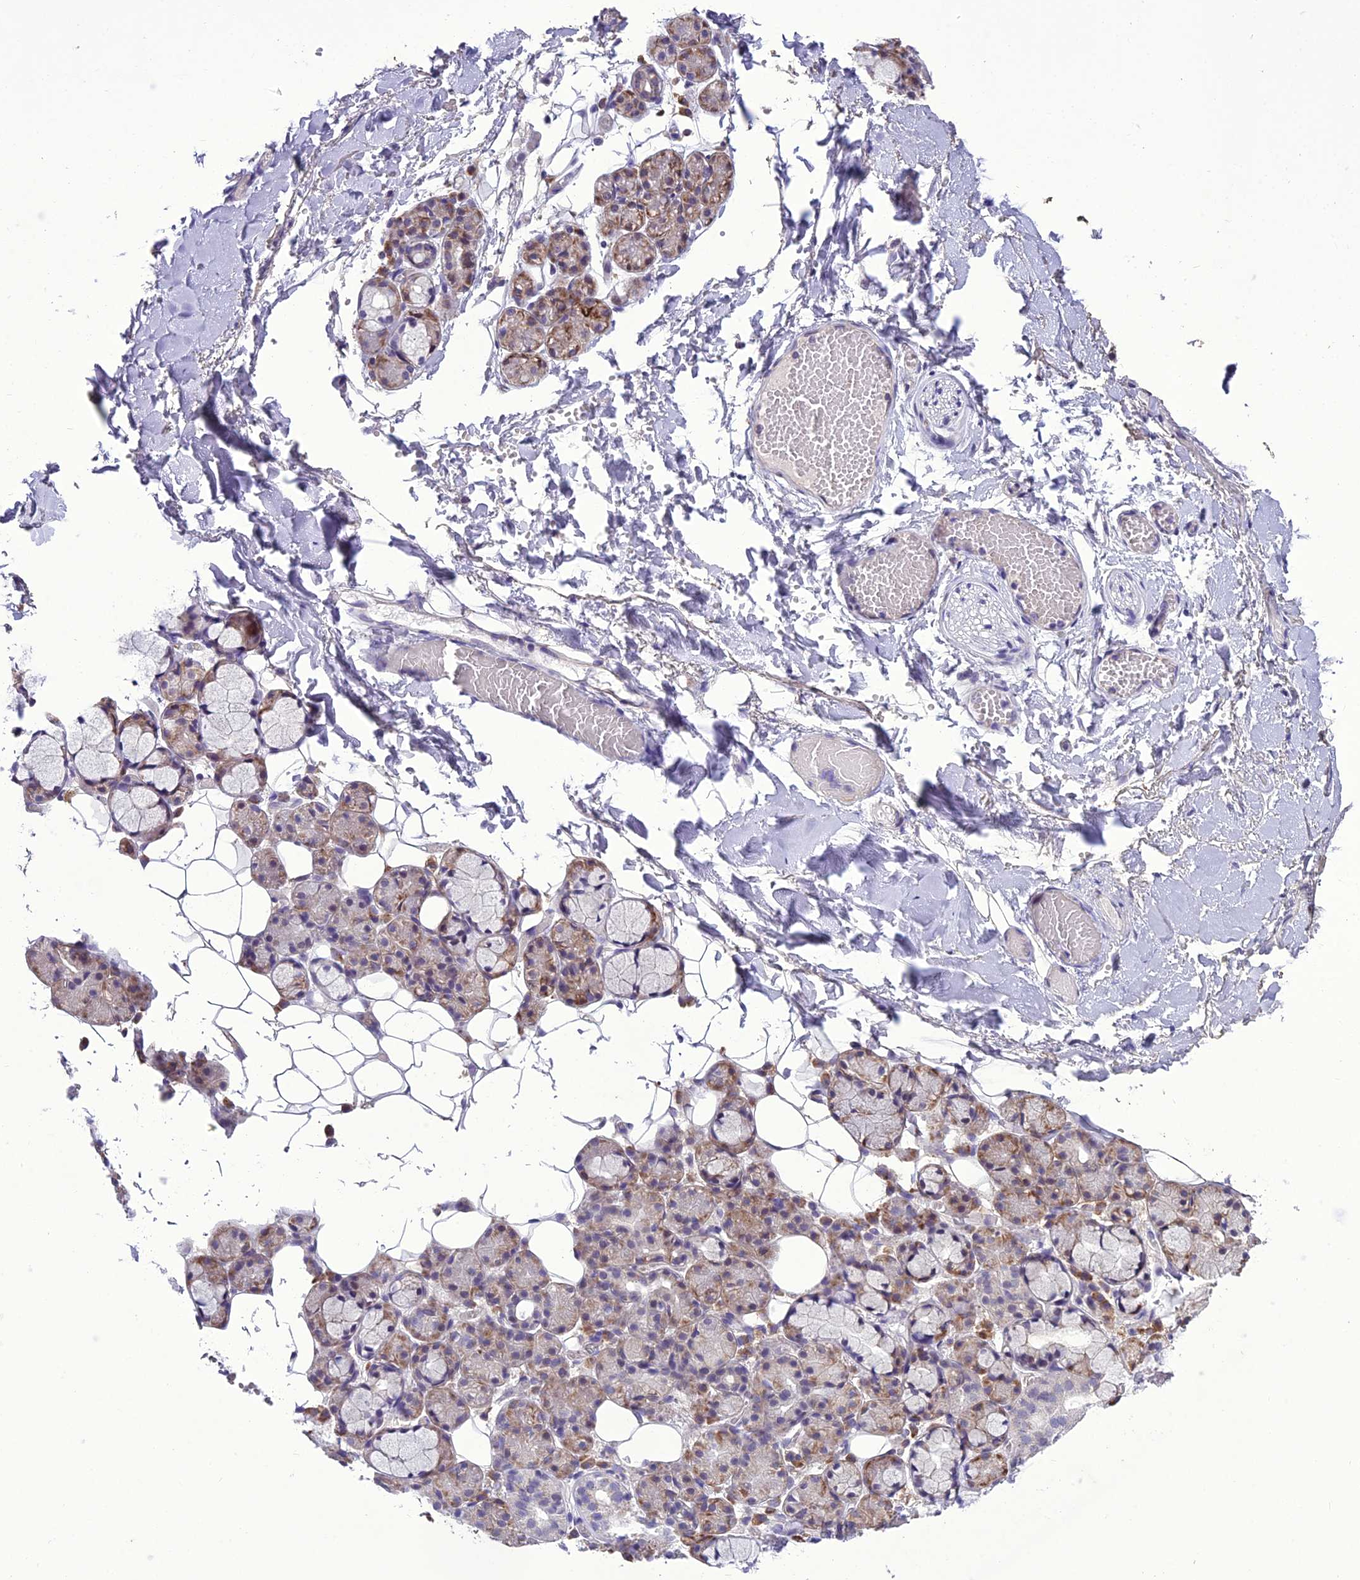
{"staining": {"intensity": "moderate", "quantity": "<25%", "location": "cytoplasmic/membranous"}, "tissue": "salivary gland", "cell_type": "Glandular cells", "image_type": "normal", "snomed": [{"axis": "morphology", "description": "Normal tissue, NOS"}, {"axis": "topography", "description": "Salivary gland"}], "caption": "A high-resolution photomicrograph shows immunohistochemistry staining of normal salivary gland, which reveals moderate cytoplasmic/membranous staining in about <25% of glandular cells.", "gene": "NEURL2", "patient": {"sex": "male", "age": 63}}